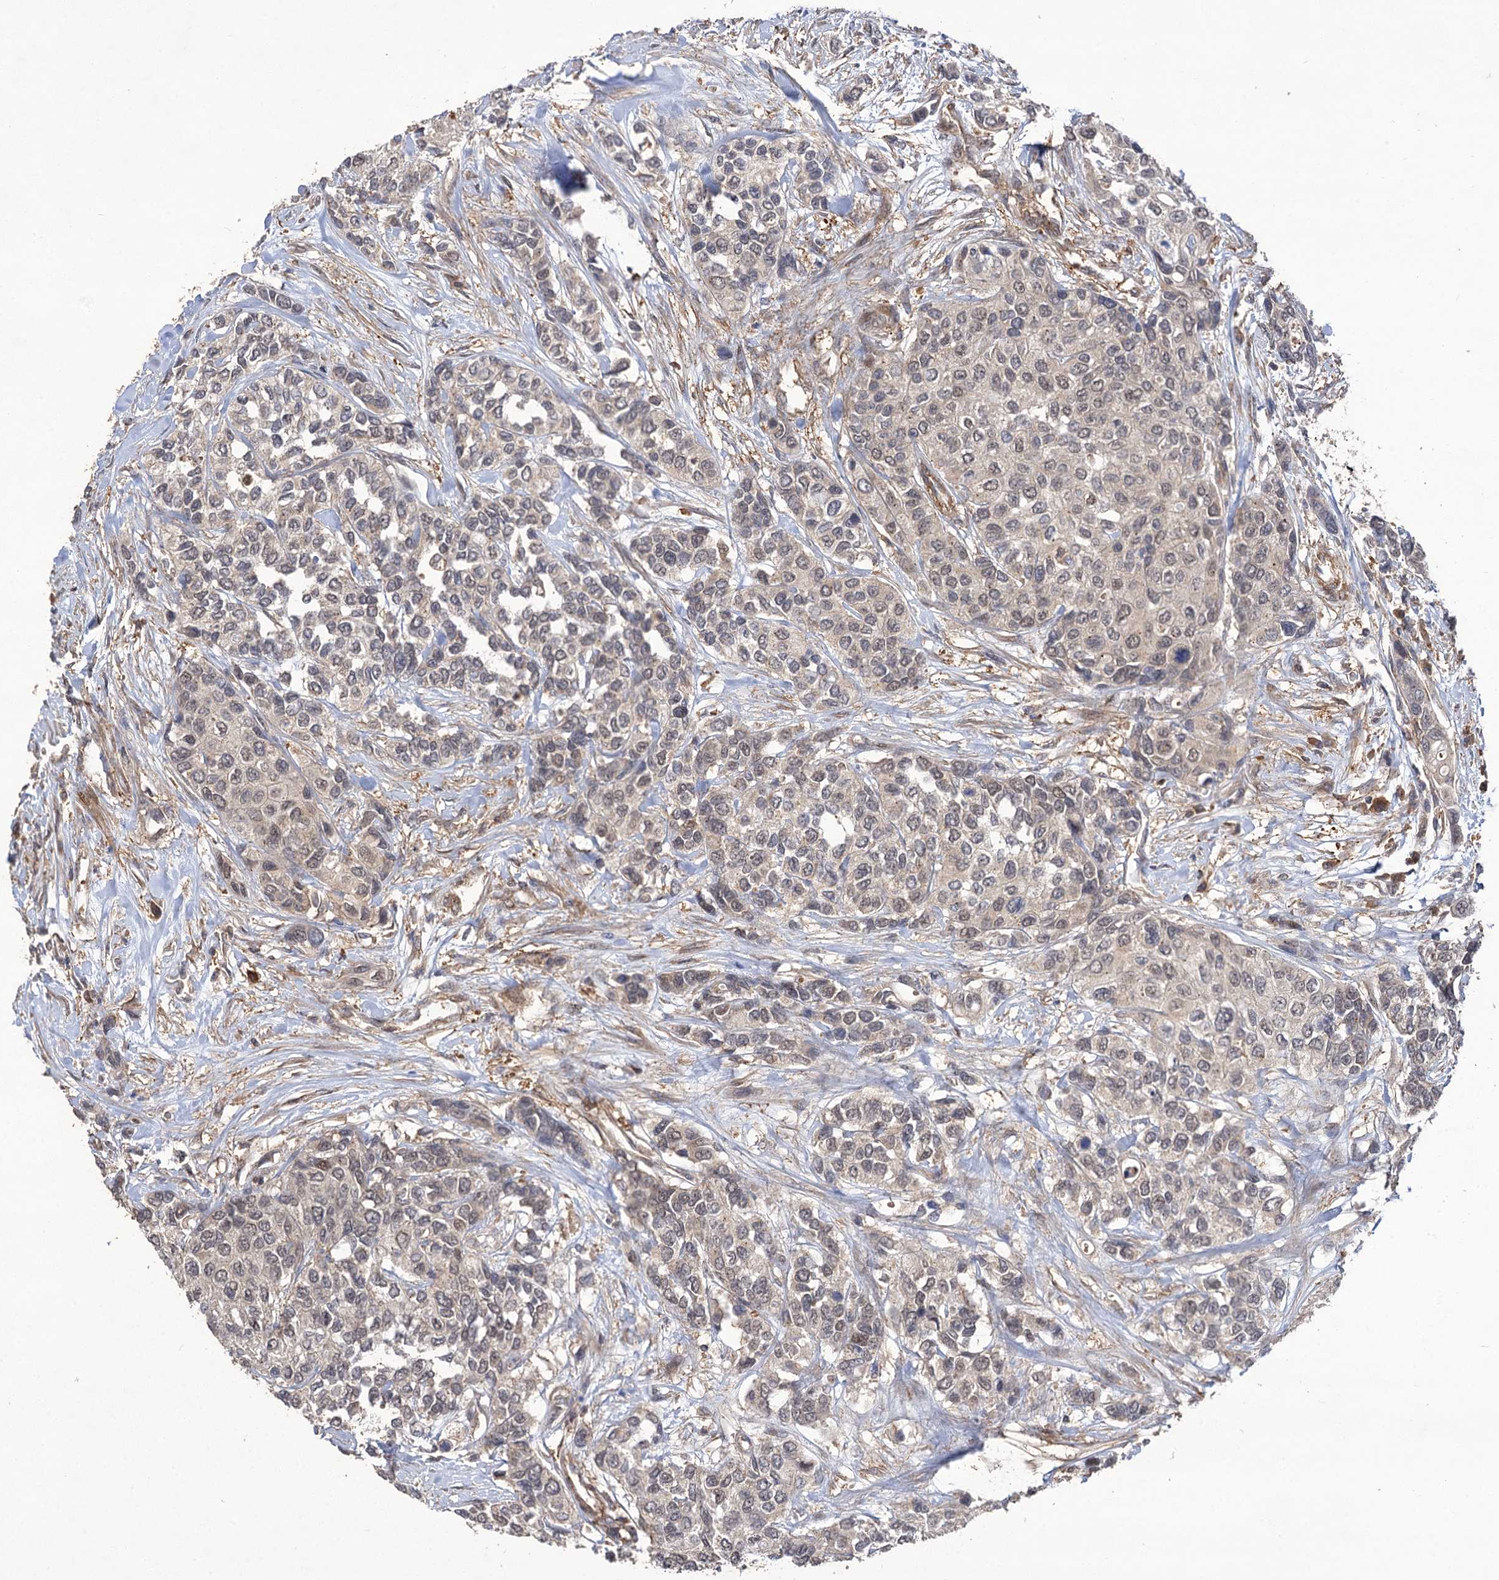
{"staining": {"intensity": "weak", "quantity": ">75%", "location": "nuclear"}, "tissue": "urothelial cancer", "cell_type": "Tumor cells", "image_type": "cancer", "snomed": [{"axis": "morphology", "description": "Normal tissue, NOS"}, {"axis": "morphology", "description": "Urothelial carcinoma, High grade"}, {"axis": "topography", "description": "Vascular tissue"}, {"axis": "topography", "description": "Urinary bladder"}], "caption": "IHC (DAB) staining of human urothelial cancer displays weak nuclear protein positivity in about >75% of tumor cells.", "gene": "FBXW8", "patient": {"sex": "female", "age": 56}}